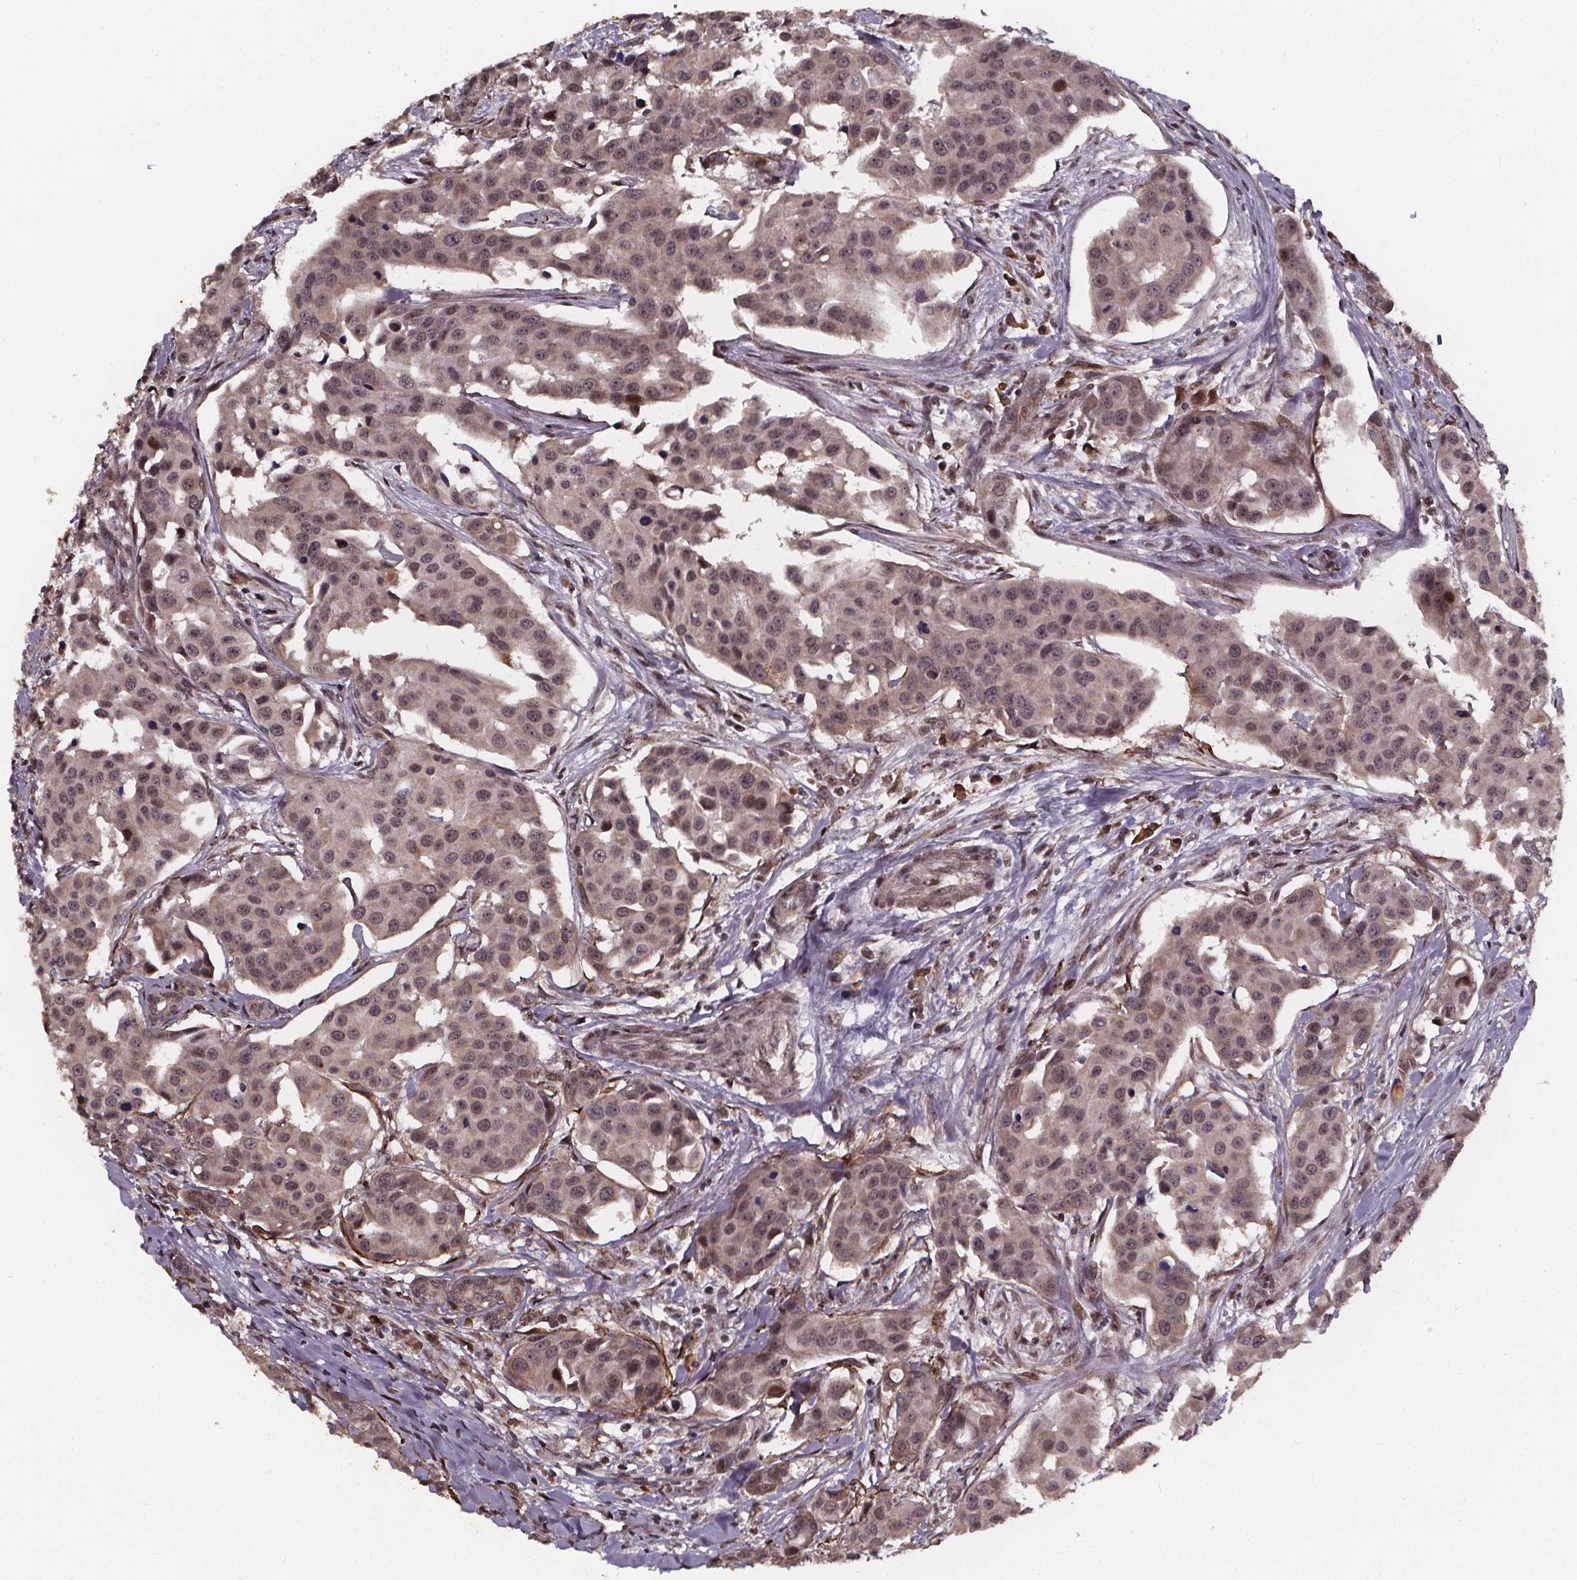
{"staining": {"intensity": "weak", "quantity": "25%-75%", "location": "nuclear"}, "tissue": "head and neck cancer", "cell_type": "Tumor cells", "image_type": "cancer", "snomed": [{"axis": "morphology", "description": "Adenocarcinoma, NOS"}, {"axis": "topography", "description": "Head-Neck"}], "caption": "Adenocarcinoma (head and neck) was stained to show a protein in brown. There is low levels of weak nuclear positivity in about 25%-75% of tumor cells.", "gene": "DDIT3", "patient": {"sex": "male", "age": 76}}